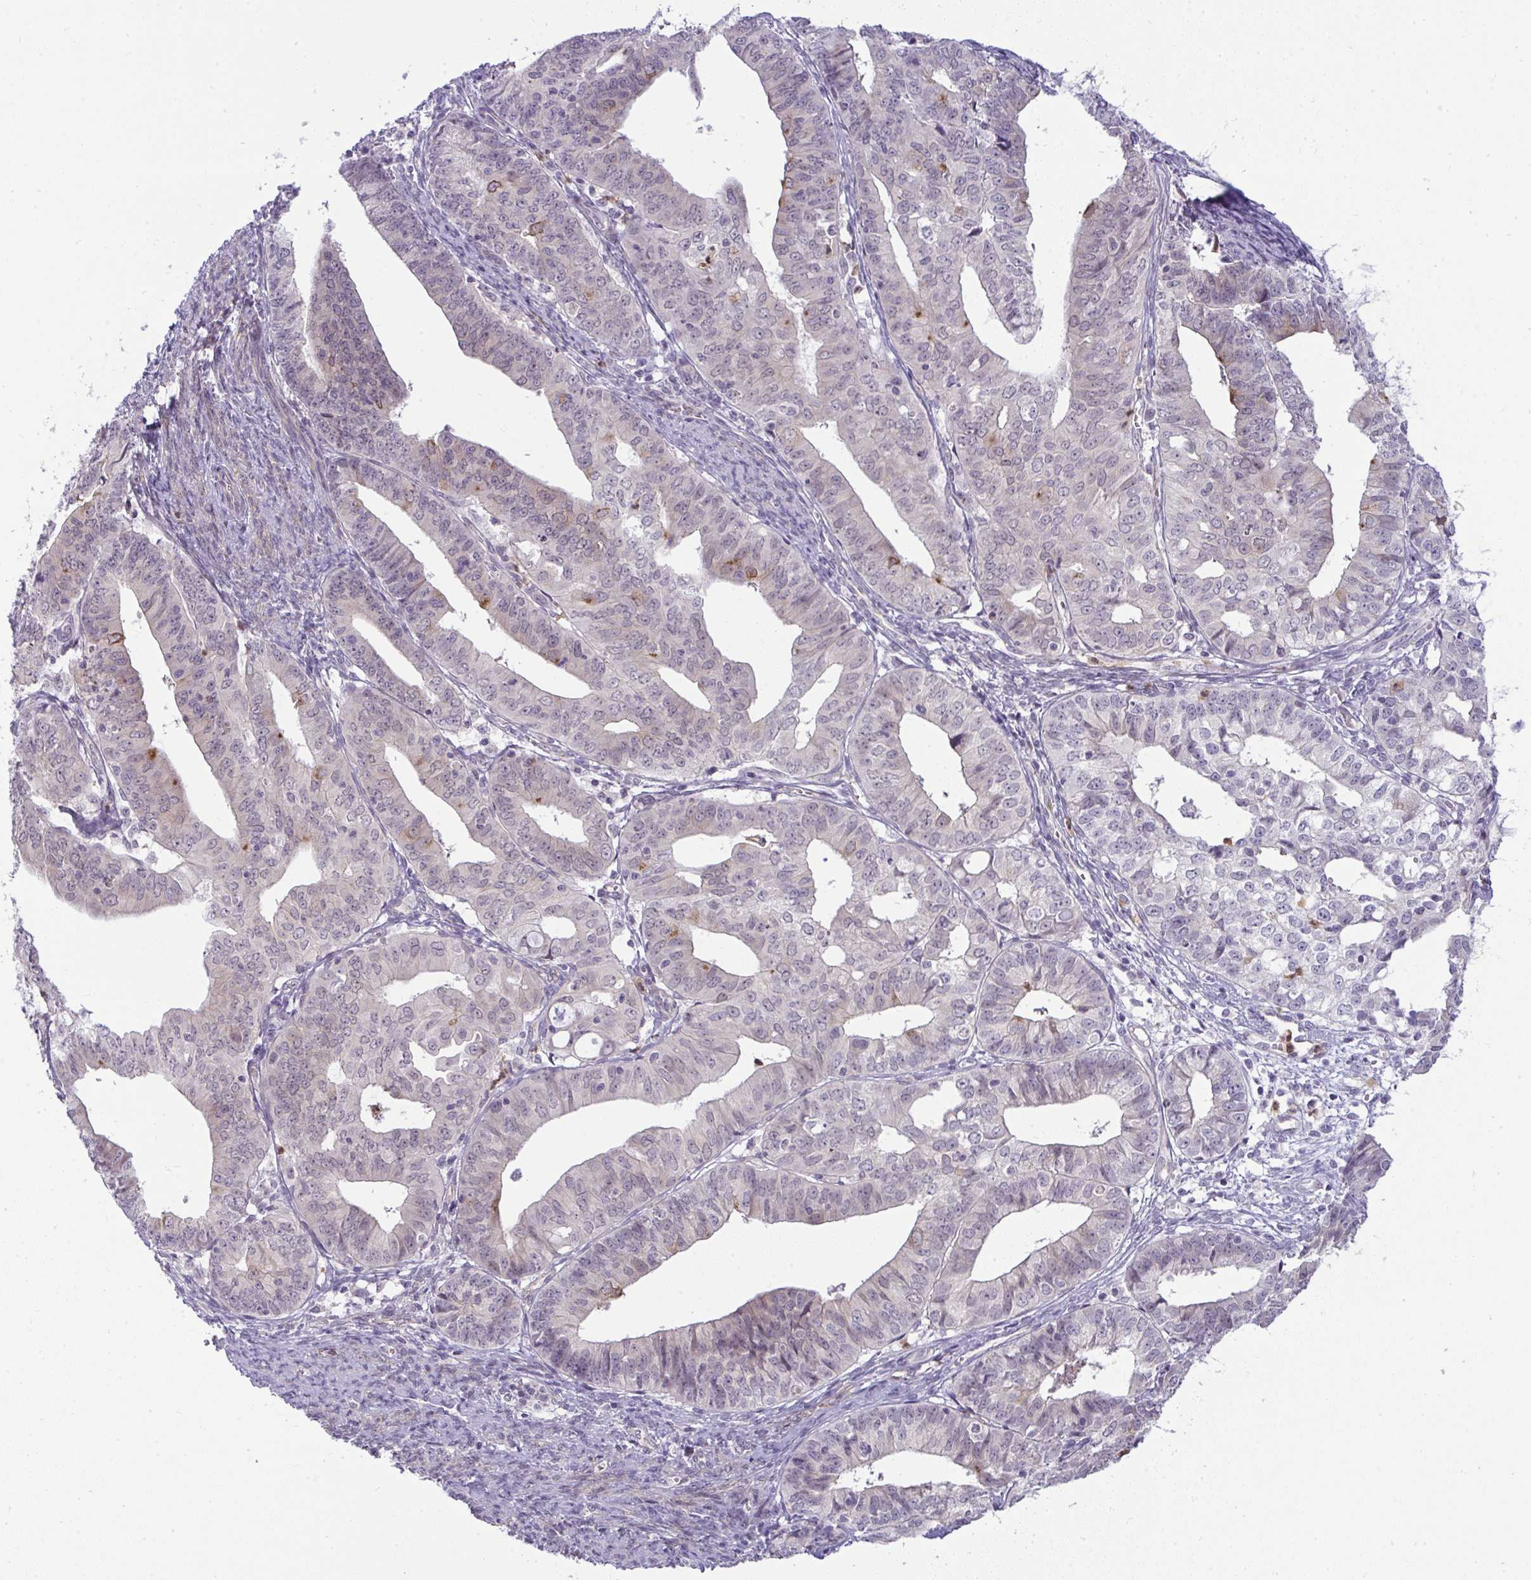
{"staining": {"intensity": "moderate", "quantity": "<25%", "location": "cytoplasmic/membranous"}, "tissue": "endometrial cancer", "cell_type": "Tumor cells", "image_type": "cancer", "snomed": [{"axis": "morphology", "description": "Adenocarcinoma, NOS"}, {"axis": "topography", "description": "Endometrium"}], "caption": "IHC image of human endometrial cancer stained for a protein (brown), which displays low levels of moderate cytoplasmic/membranous expression in about <25% of tumor cells.", "gene": "DZIP1", "patient": {"sex": "female", "age": 56}}